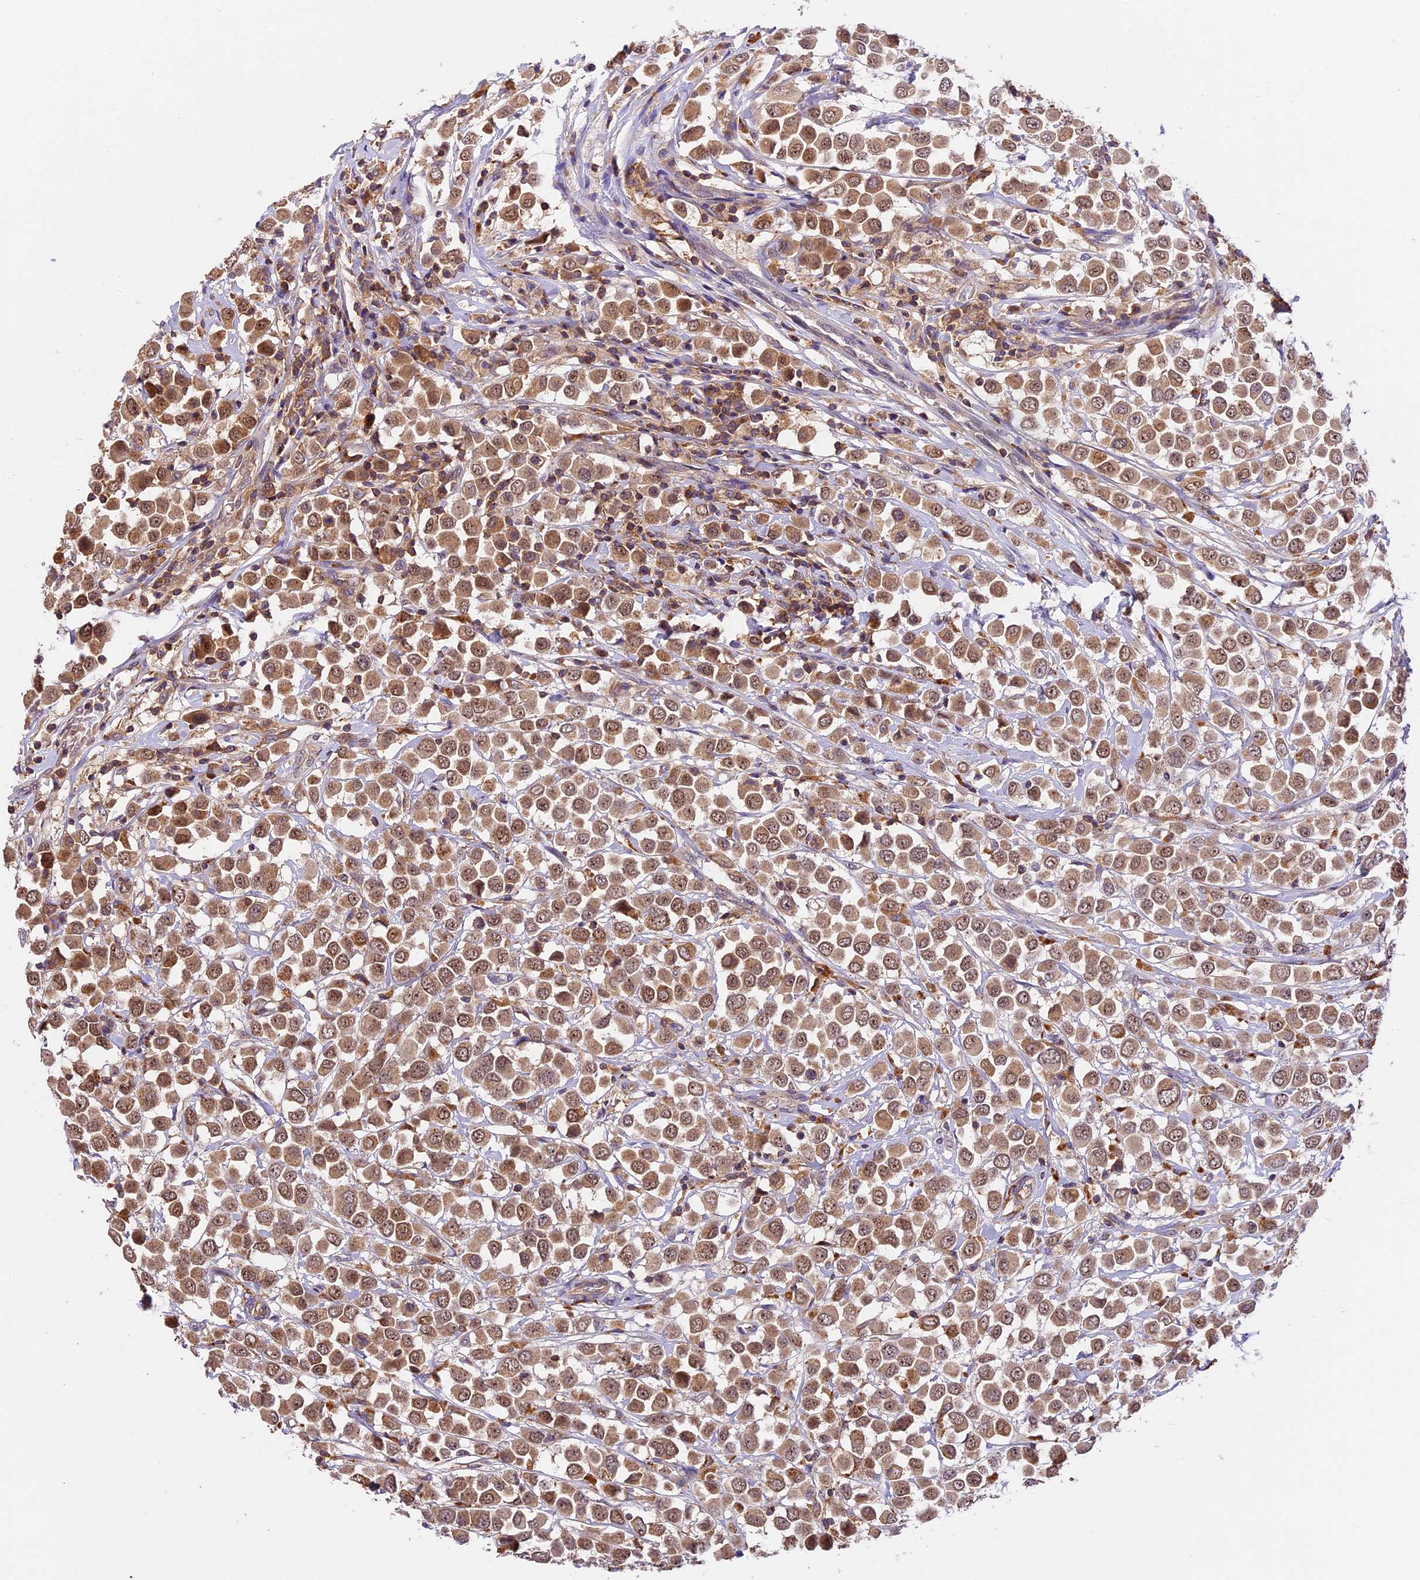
{"staining": {"intensity": "moderate", "quantity": ">75%", "location": "cytoplasmic/membranous,nuclear"}, "tissue": "breast cancer", "cell_type": "Tumor cells", "image_type": "cancer", "snomed": [{"axis": "morphology", "description": "Duct carcinoma"}, {"axis": "topography", "description": "Breast"}], "caption": "A high-resolution histopathology image shows immunohistochemistry staining of breast invasive ductal carcinoma, which exhibits moderate cytoplasmic/membranous and nuclear expression in about >75% of tumor cells.", "gene": "TBC1D1", "patient": {"sex": "female", "age": 61}}